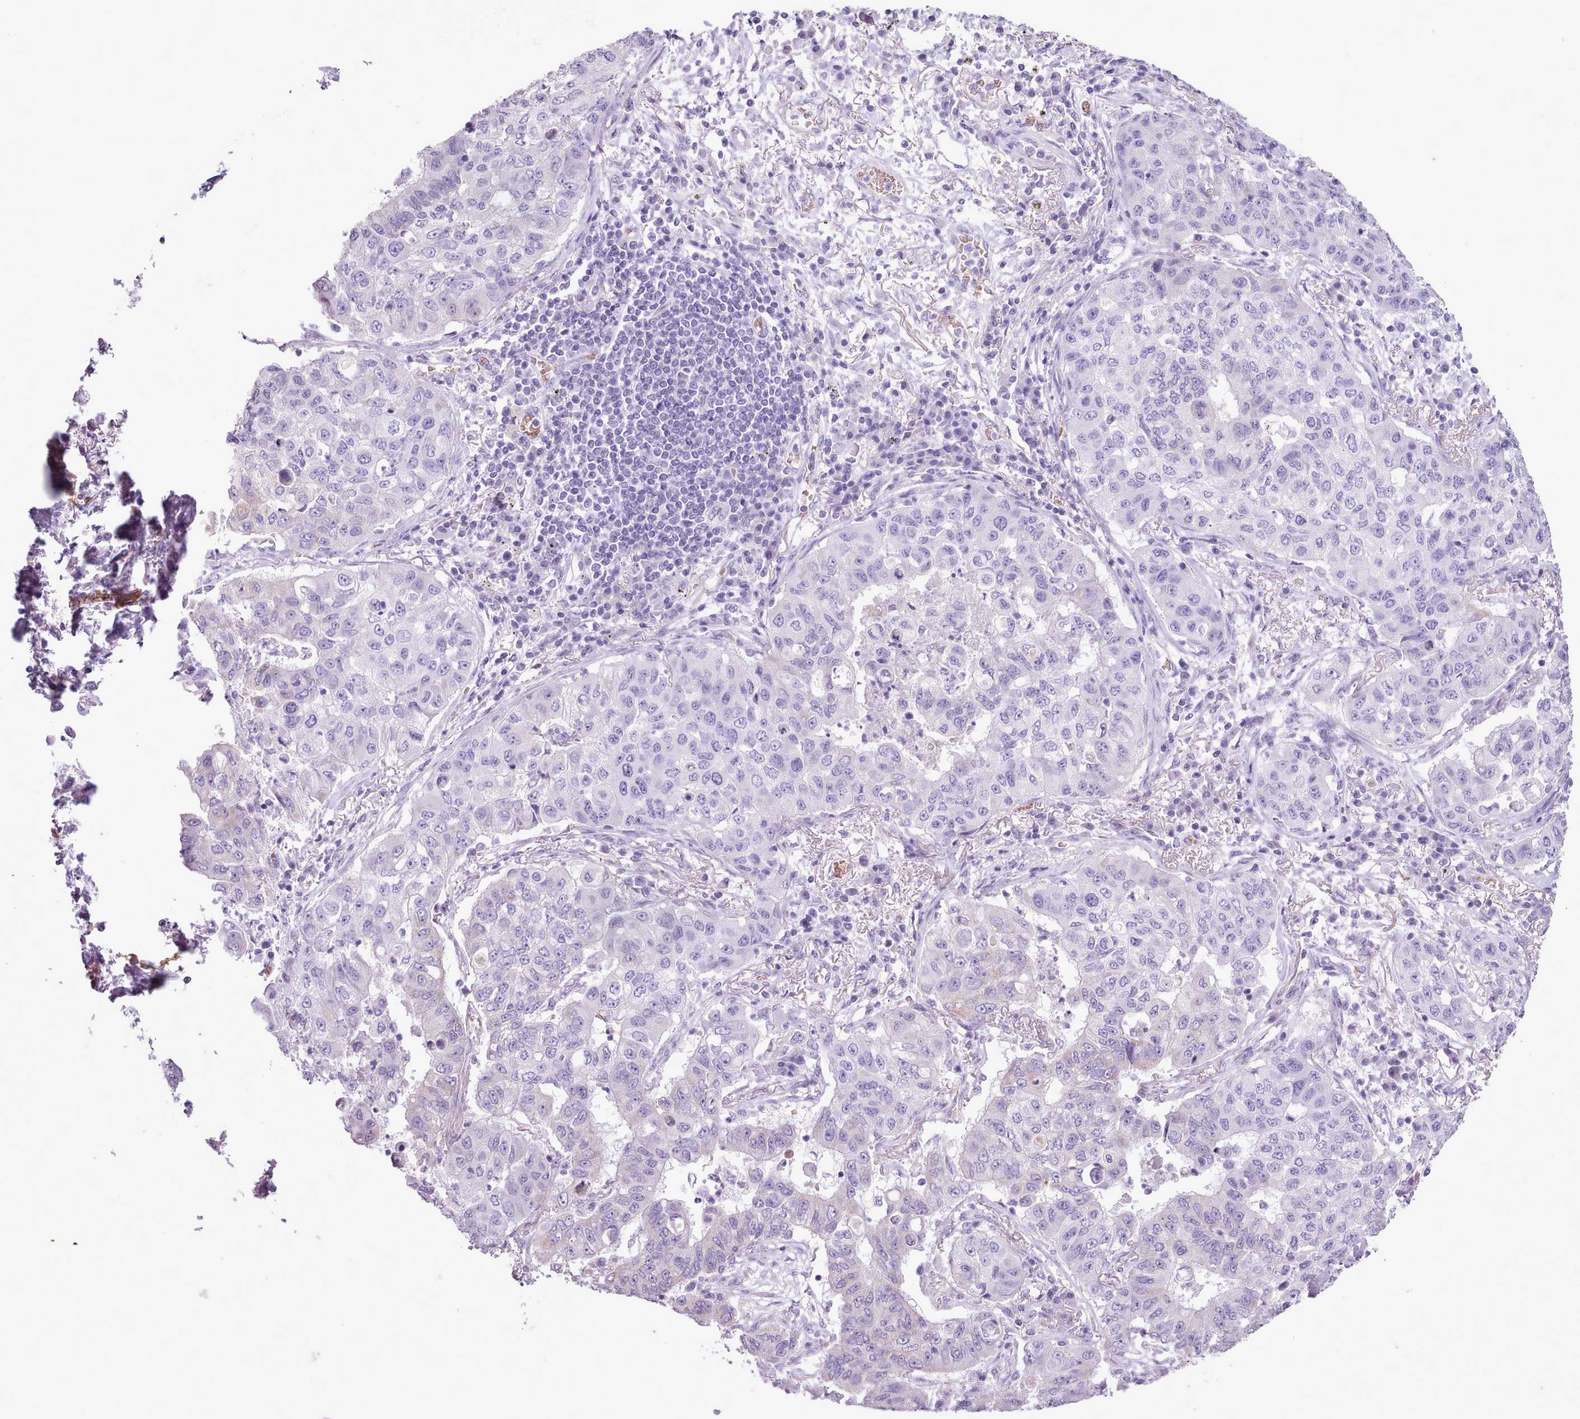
{"staining": {"intensity": "negative", "quantity": "none", "location": "none"}, "tissue": "lung cancer", "cell_type": "Tumor cells", "image_type": "cancer", "snomed": [{"axis": "morphology", "description": "Squamous cell carcinoma, NOS"}, {"axis": "topography", "description": "Lung"}], "caption": "High magnification brightfield microscopy of lung squamous cell carcinoma stained with DAB (3,3'-diaminobenzidine) (brown) and counterstained with hematoxylin (blue): tumor cells show no significant expression.", "gene": "AK4", "patient": {"sex": "male", "age": 74}}